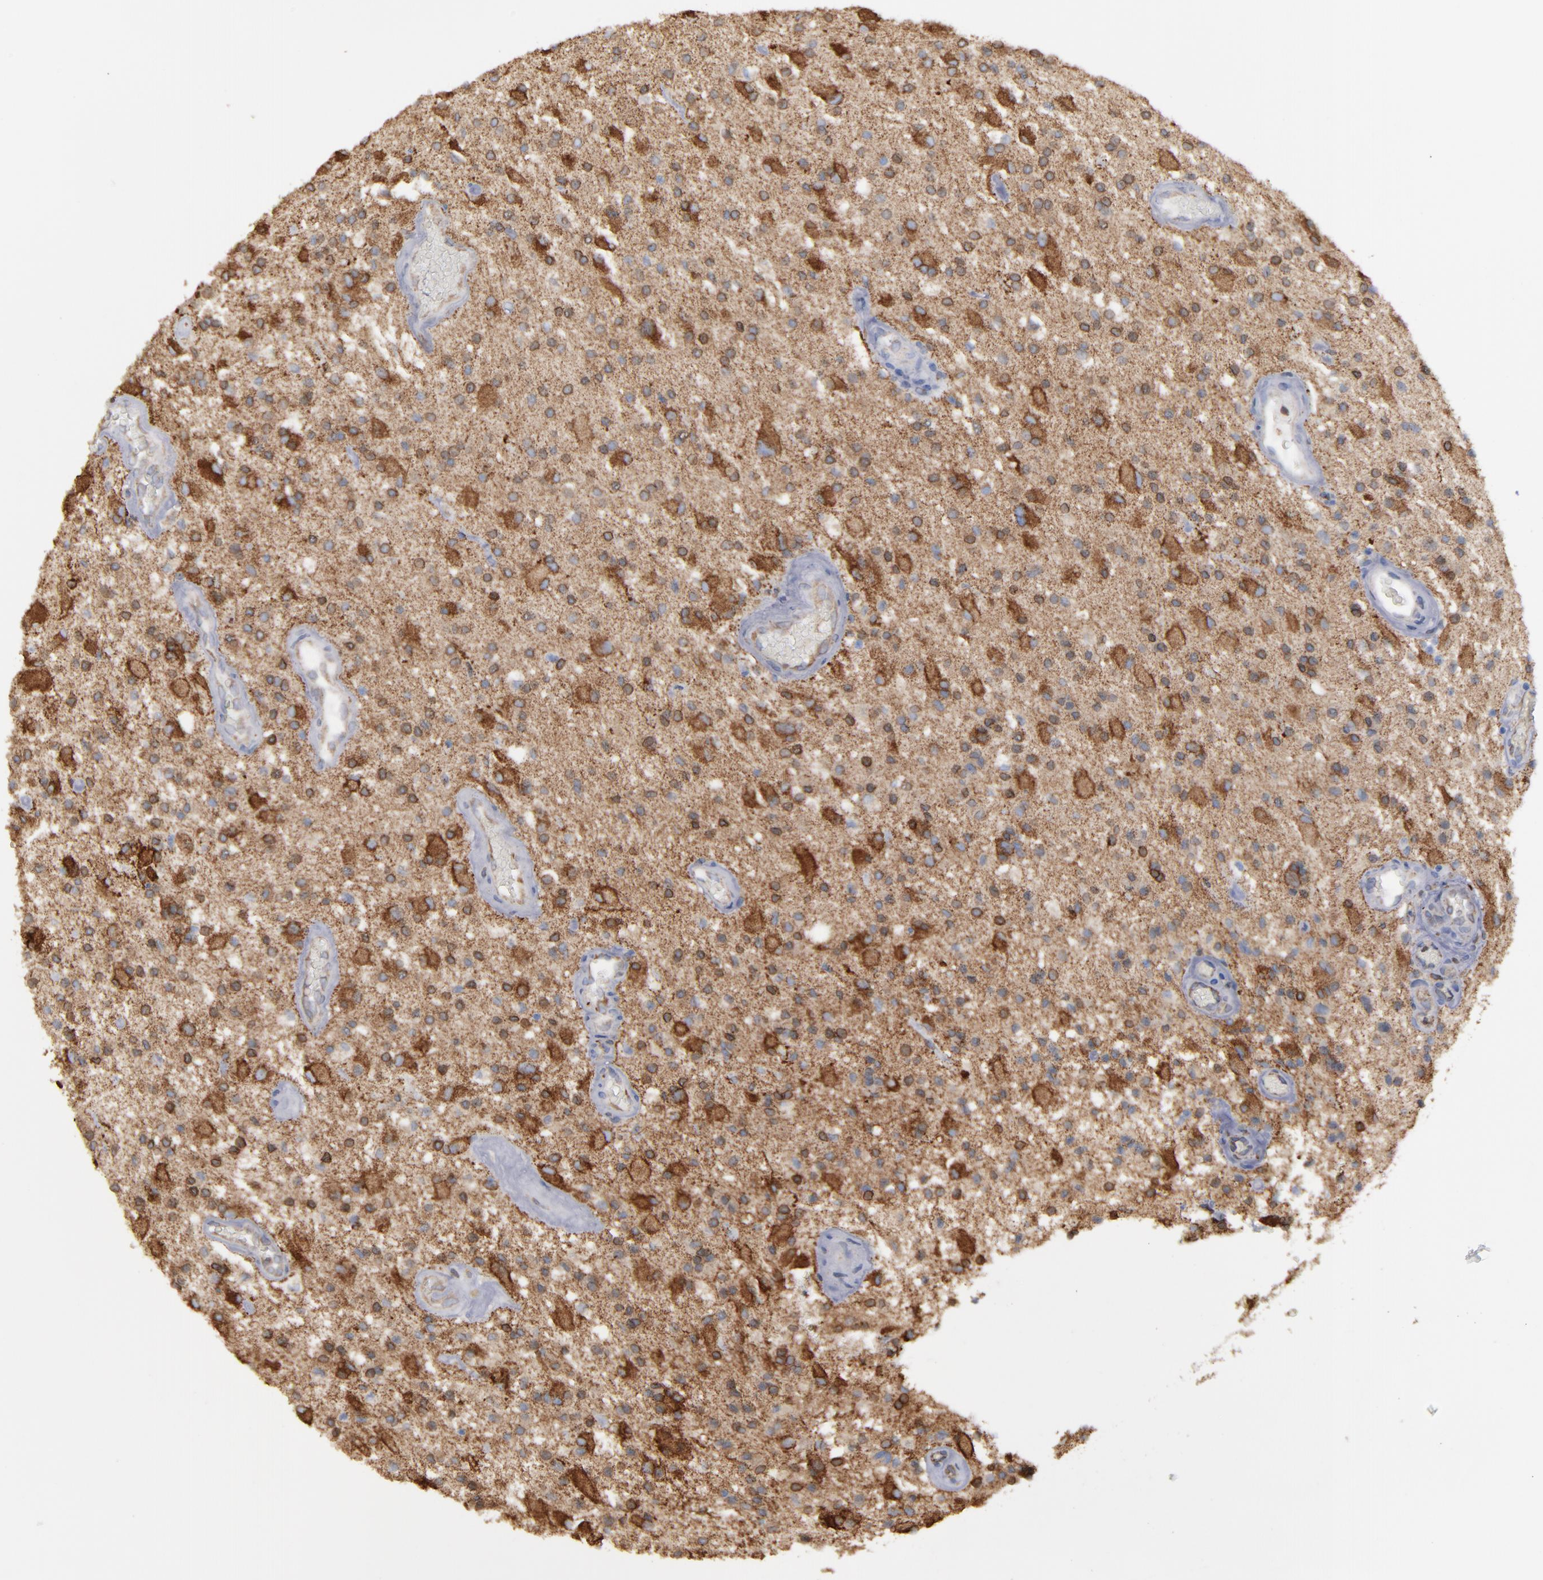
{"staining": {"intensity": "strong", "quantity": "25%-75%", "location": "cytoplasmic/membranous"}, "tissue": "glioma", "cell_type": "Tumor cells", "image_type": "cancer", "snomed": [{"axis": "morphology", "description": "Glioma, malignant, Low grade"}, {"axis": "topography", "description": "Brain"}], "caption": "IHC photomicrograph of neoplastic tissue: glioma stained using immunohistochemistry (IHC) displays high levels of strong protein expression localized specifically in the cytoplasmic/membranous of tumor cells, appearing as a cytoplasmic/membranous brown color.", "gene": "ERLIN2", "patient": {"sex": "male", "age": 58}}